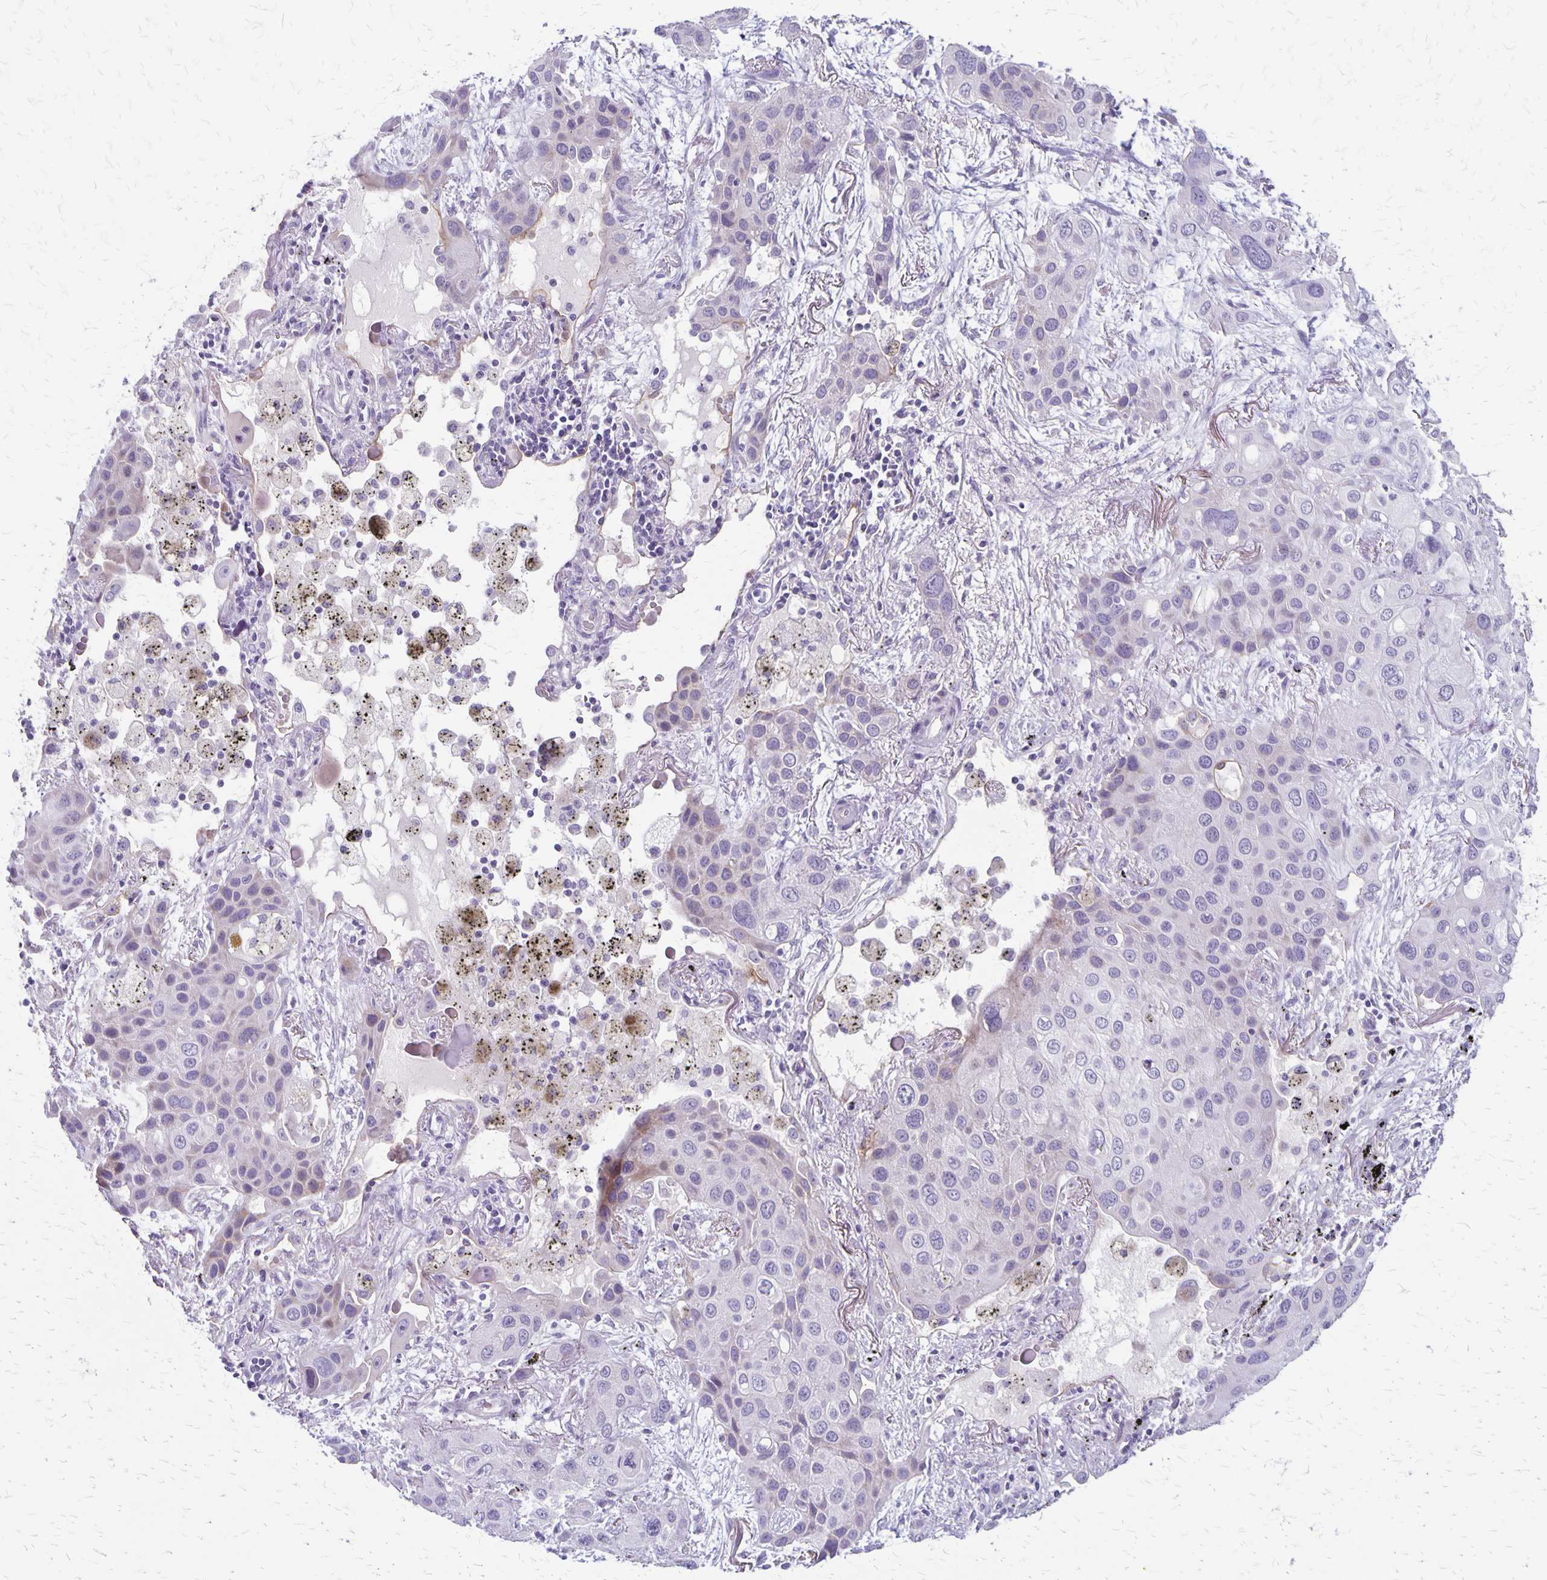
{"staining": {"intensity": "negative", "quantity": "none", "location": "none"}, "tissue": "lung cancer", "cell_type": "Tumor cells", "image_type": "cancer", "snomed": [{"axis": "morphology", "description": "Squamous cell carcinoma, NOS"}, {"axis": "morphology", "description": "Squamous cell carcinoma, metastatic, NOS"}, {"axis": "topography", "description": "Lung"}], "caption": "Histopathology image shows no protein staining in tumor cells of lung cancer (squamous cell carcinoma) tissue.", "gene": "HOMER1", "patient": {"sex": "male", "age": 59}}